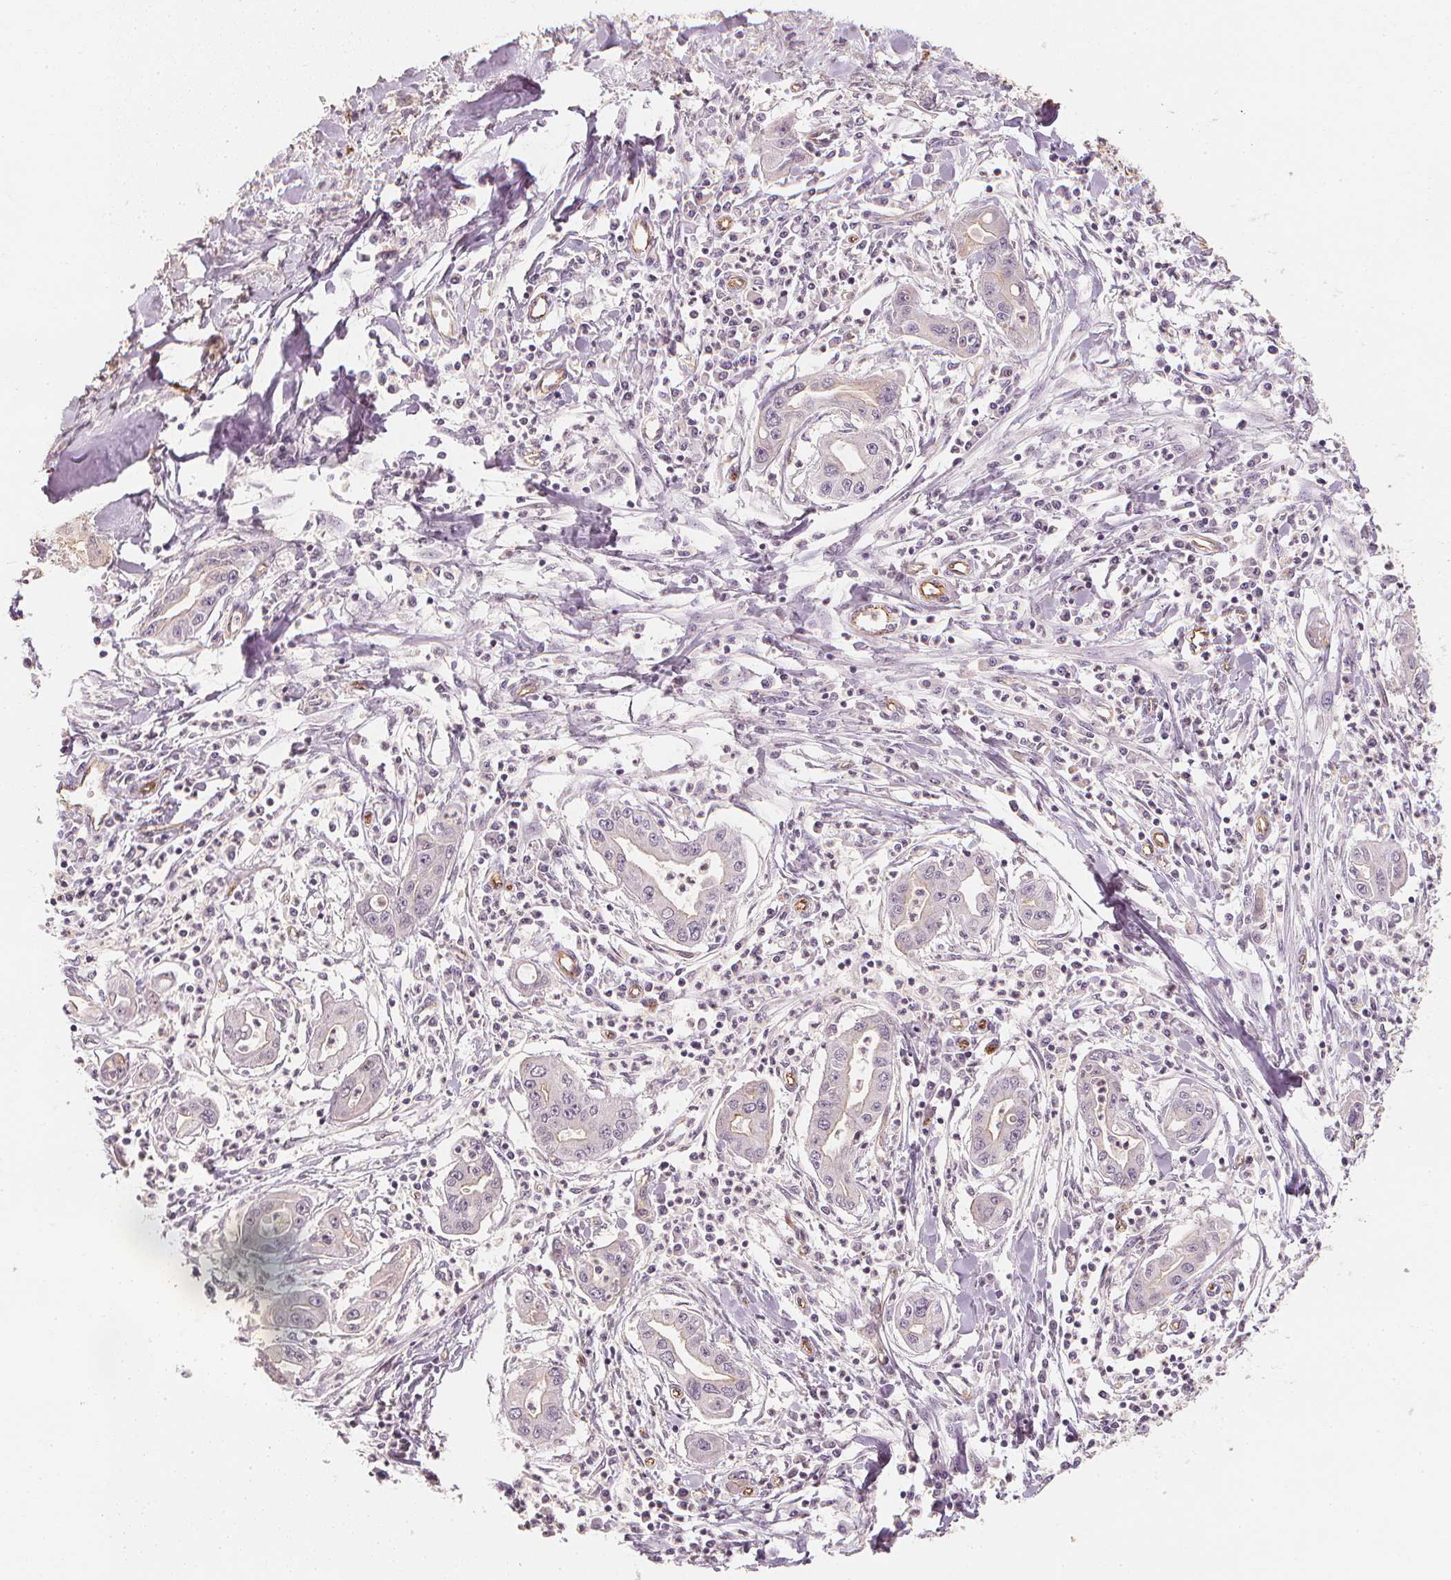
{"staining": {"intensity": "negative", "quantity": "none", "location": "none"}, "tissue": "pancreatic cancer", "cell_type": "Tumor cells", "image_type": "cancer", "snomed": [{"axis": "morphology", "description": "Adenocarcinoma, NOS"}, {"axis": "topography", "description": "Pancreas"}], "caption": "Immunohistochemistry micrograph of human adenocarcinoma (pancreatic) stained for a protein (brown), which demonstrates no staining in tumor cells.", "gene": "CIB1", "patient": {"sex": "male", "age": 72}}